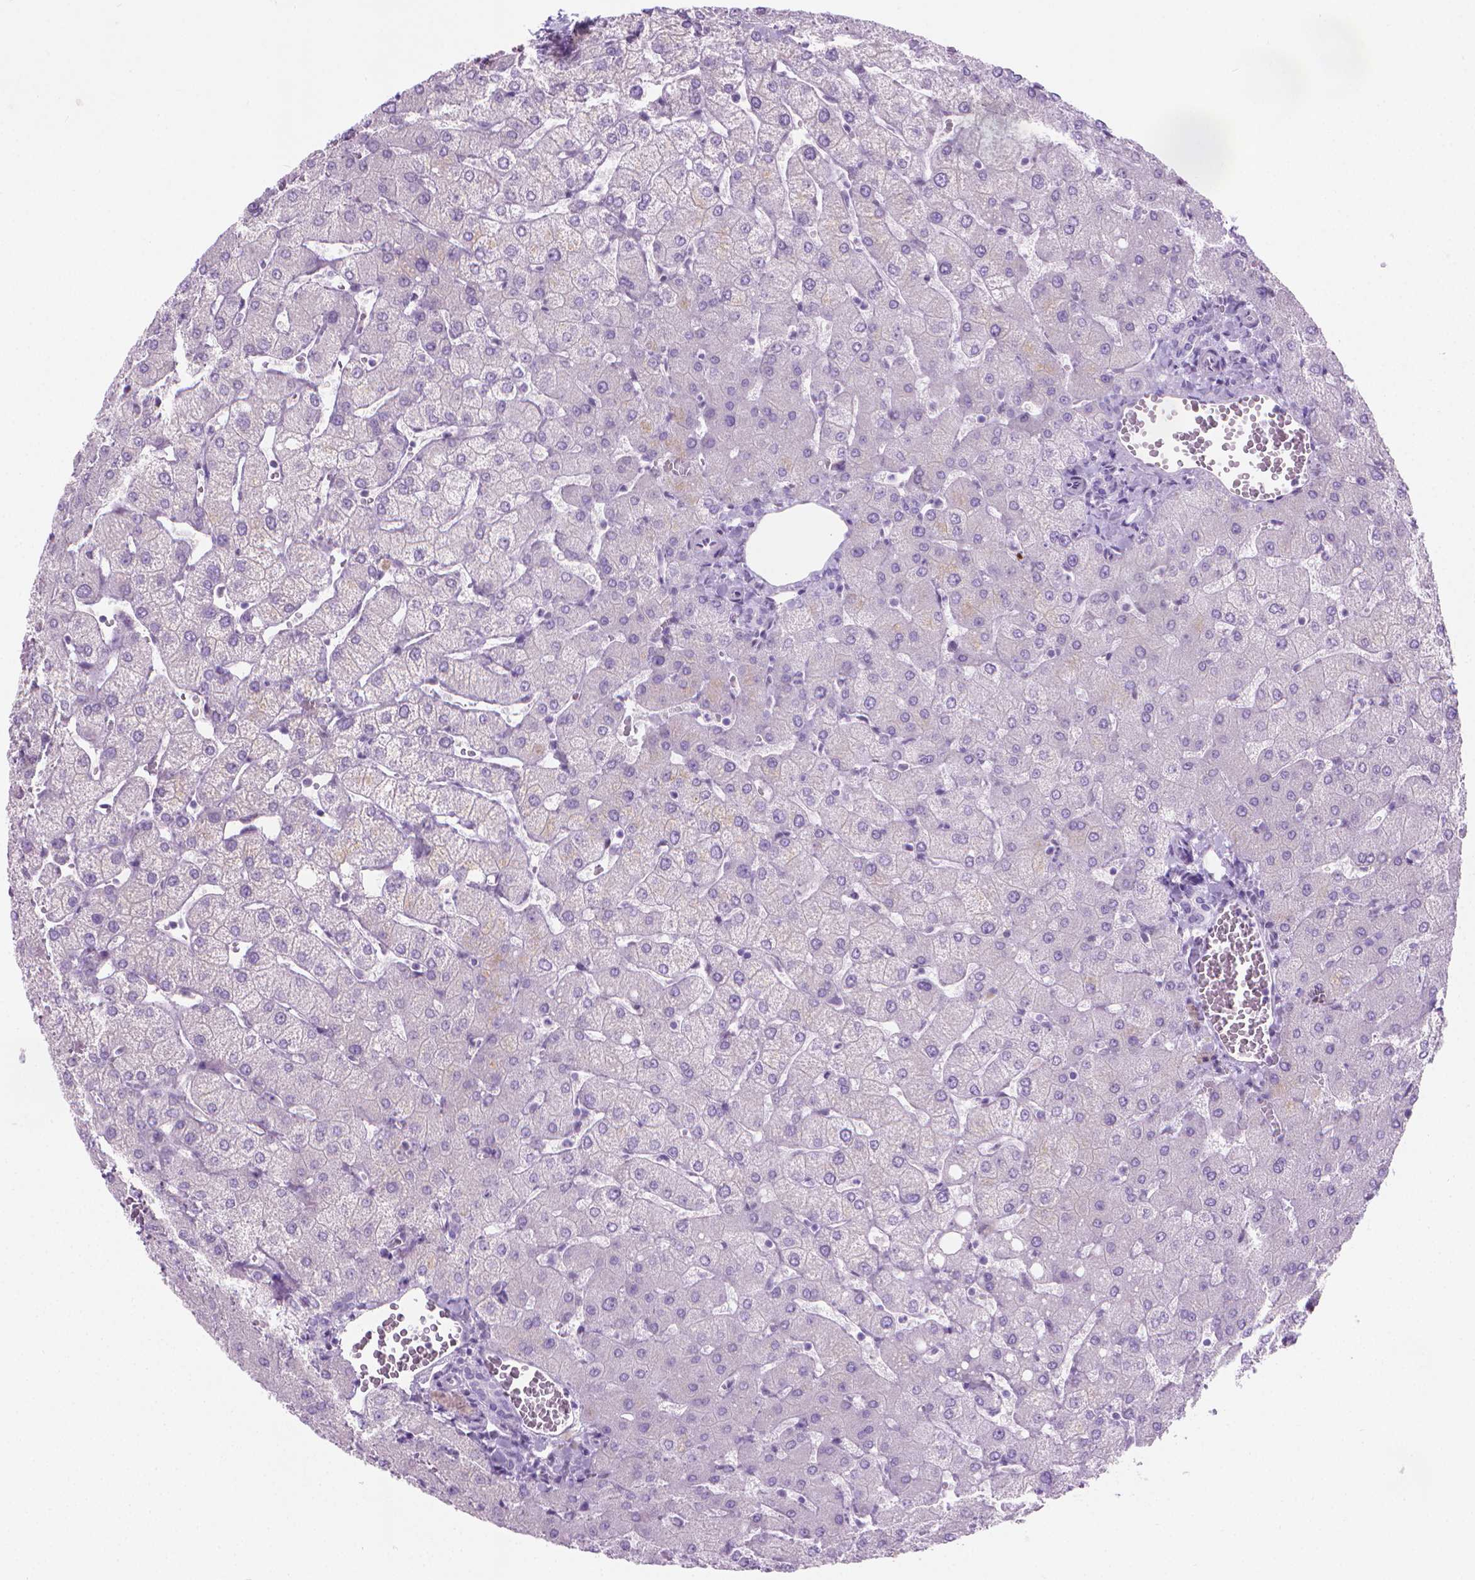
{"staining": {"intensity": "negative", "quantity": "none", "location": "none"}, "tissue": "liver", "cell_type": "Cholangiocytes", "image_type": "normal", "snomed": [{"axis": "morphology", "description": "Normal tissue, NOS"}, {"axis": "topography", "description": "Liver"}], "caption": "This is an immunohistochemistry (IHC) image of benign liver. There is no staining in cholangiocytes.", "gene": "CFAP52", "patient": {"sex": "female", "age": 54}}